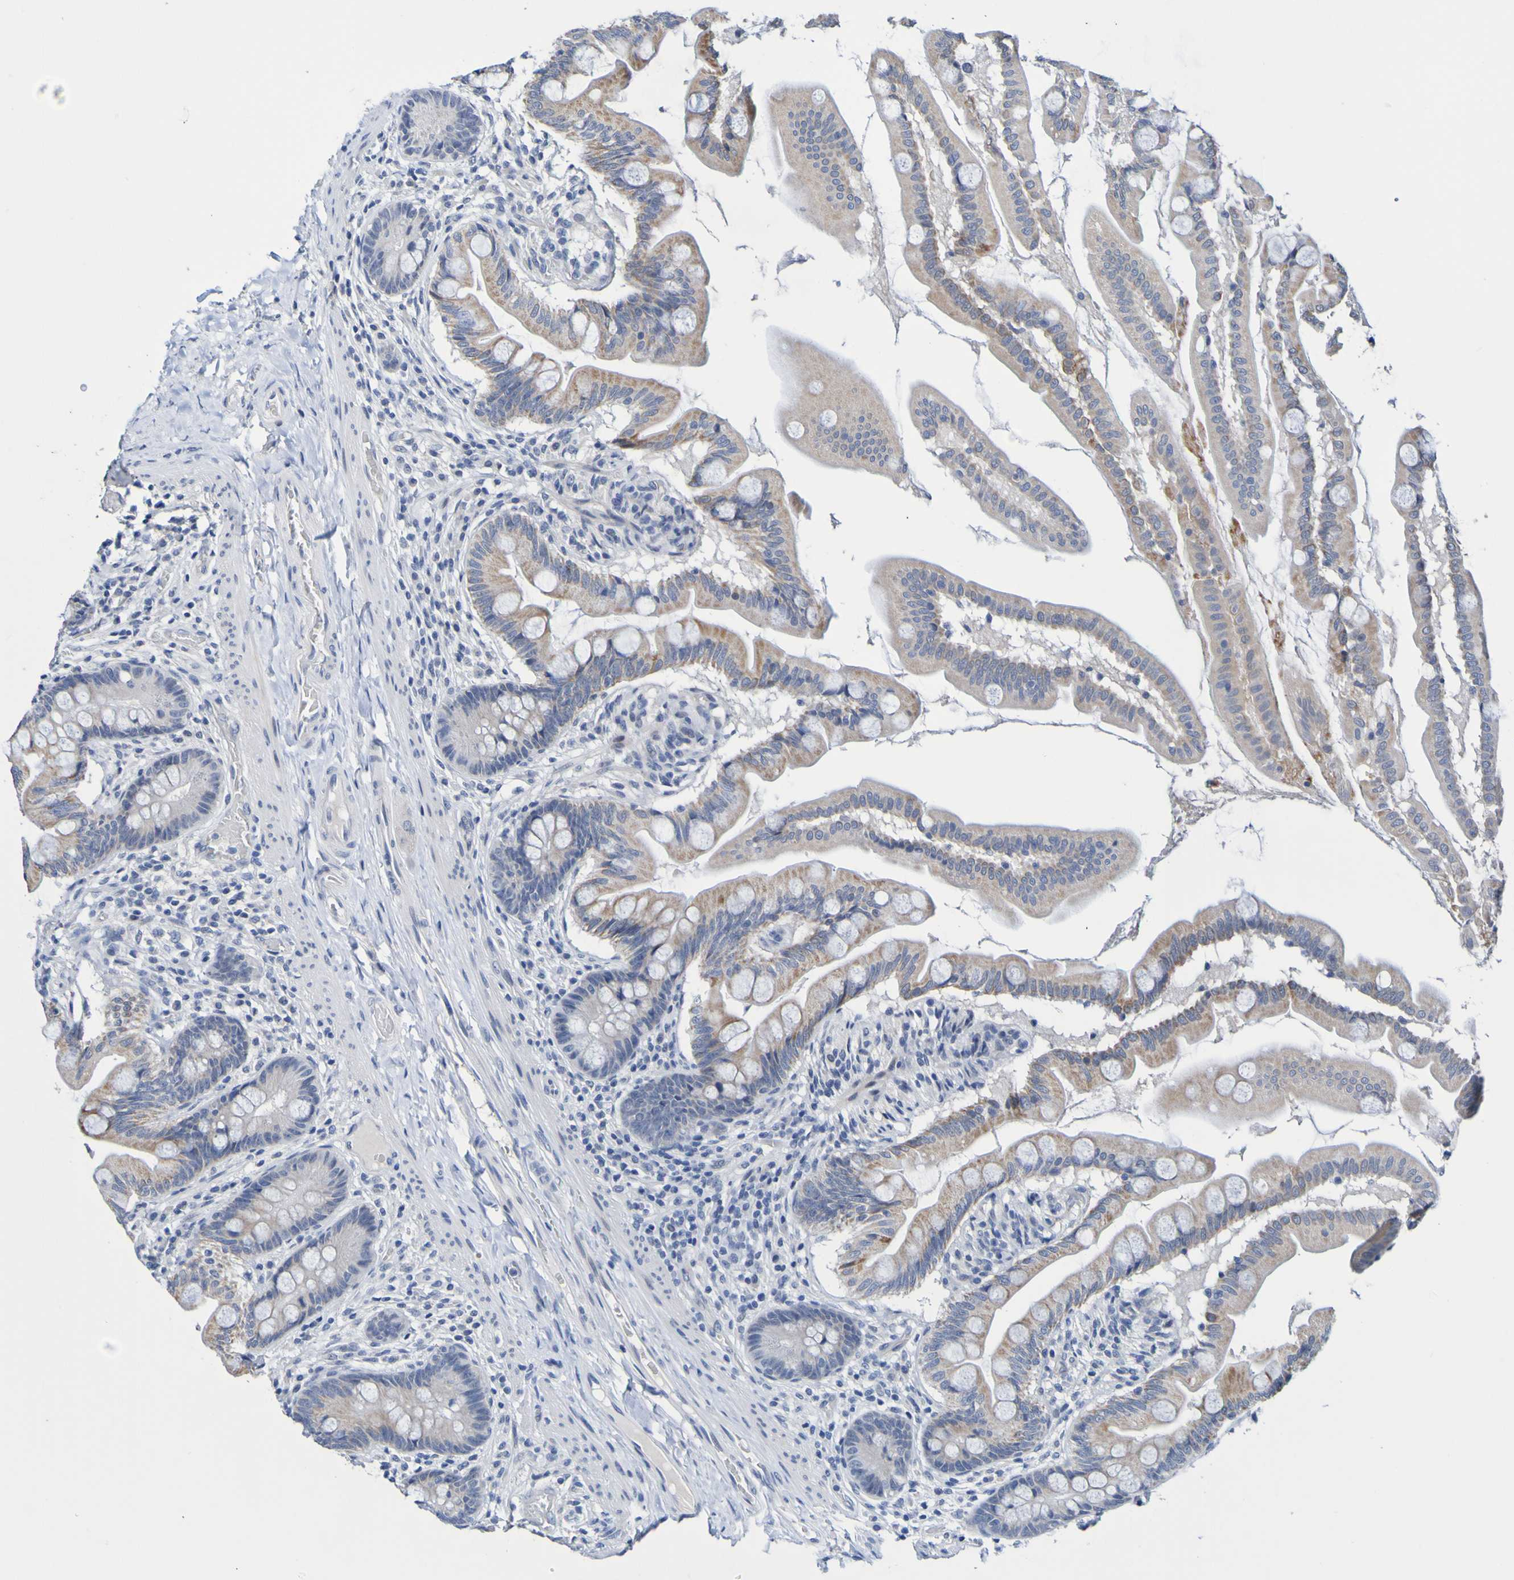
{"staining": {"intensity": "moderate", "quantity": "25%-75%", "location": "cytoplasmic/membranous"}, "tissue": "small intestine", "cell_type": "Glandular cells", "image_type": "normal", "snomed": [{"axis": "morphology", "description": "Normal tissue, NOS"}, {"axis": "topography", "description": "Small intestine"}], "caption": "Protein analysis of unremarkable small intestine exhibits moderate cytoplasmic/membranous staining in about 25%-75% of glandular cells.", "gene": "VMA21", "patient": {"sex": "female", "age": 56}}